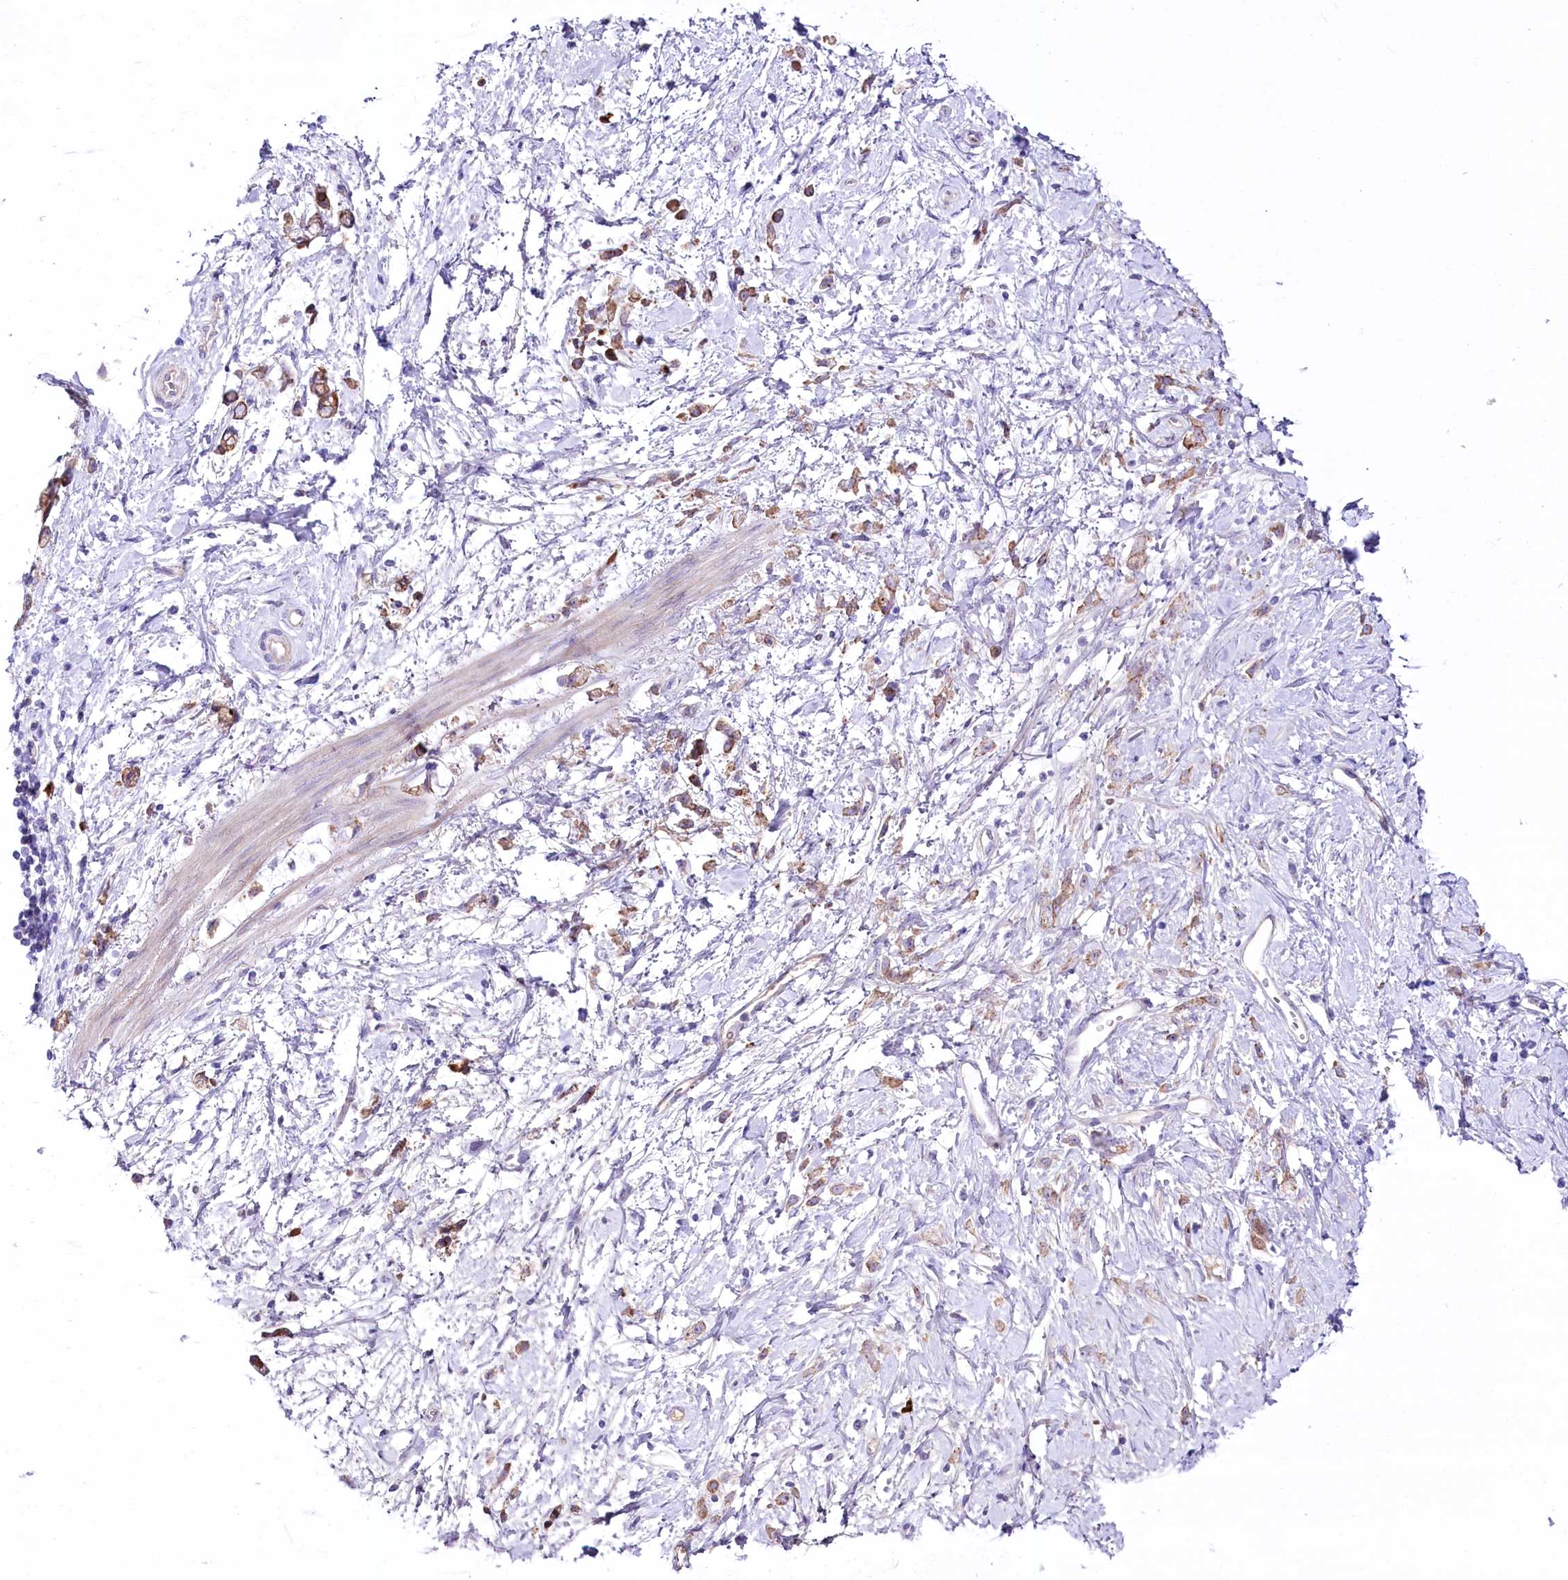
{"staining": {"intensity": "weak", "quantity": ">75%", "location": "cytoplasmic/membranous"}, "tissue": "stomach cancer", "cell_type": "Tumor cells", "image_type": "cancer", "snomed": [{"axis": "morphology", "description": "Adenocarcinoma, NOS"}, {"axis": "topography", "description": "Stomach"}], "caption": "Immunohistochemical staining of stomach adenocarcinoma exhibits low levels of weak cytoplasmic/membranous expression in approximately >75% of tumor cells.", "gene": "CEP164", "patient": {"sex": "female", "age": 60}}